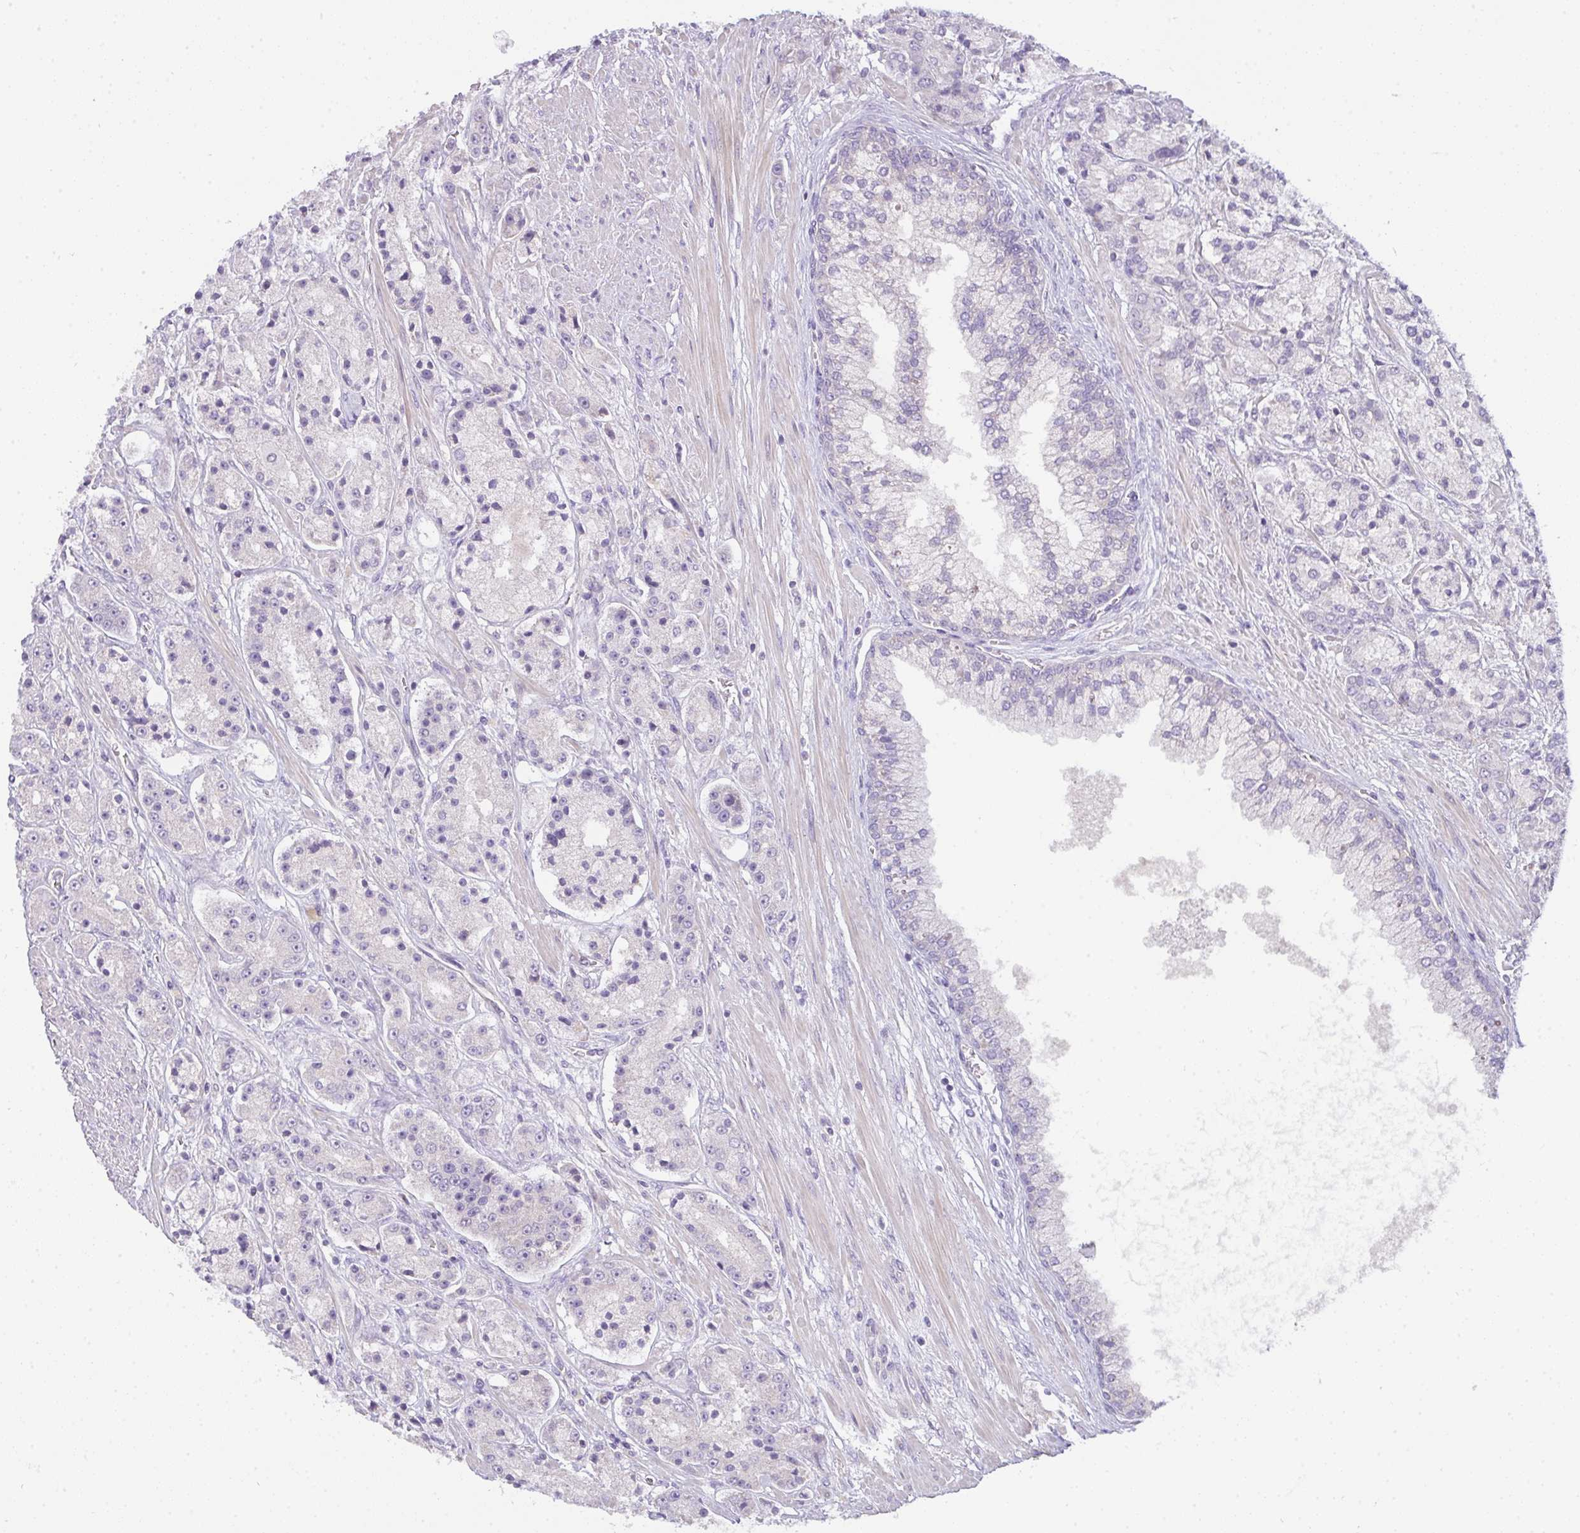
{"staining": {"intensity": "negative", "quantity": "none", "location": "none"}, "tissue": "prostate cancer", "cell_type": "Tumor cells", "image_type": "cancer", "snomed": [{"axis": "morphology", "description": "Adenocarcinoma, High grade"}, {"axis": "topography", "description": "Prostate"}], "caption": "This image is of prostate adenocarcinoma (high-grade) stained with immunohistochemistry (IHC) to label a protein in brown with the nuclei are counter-stained blue. There is no expression in tumor cells. (Immunohistochemistry (ihc), brightfield microscopy, high magnification).", "gene": "FILIP1", "patient": {"sex": "male", "age": 67}}